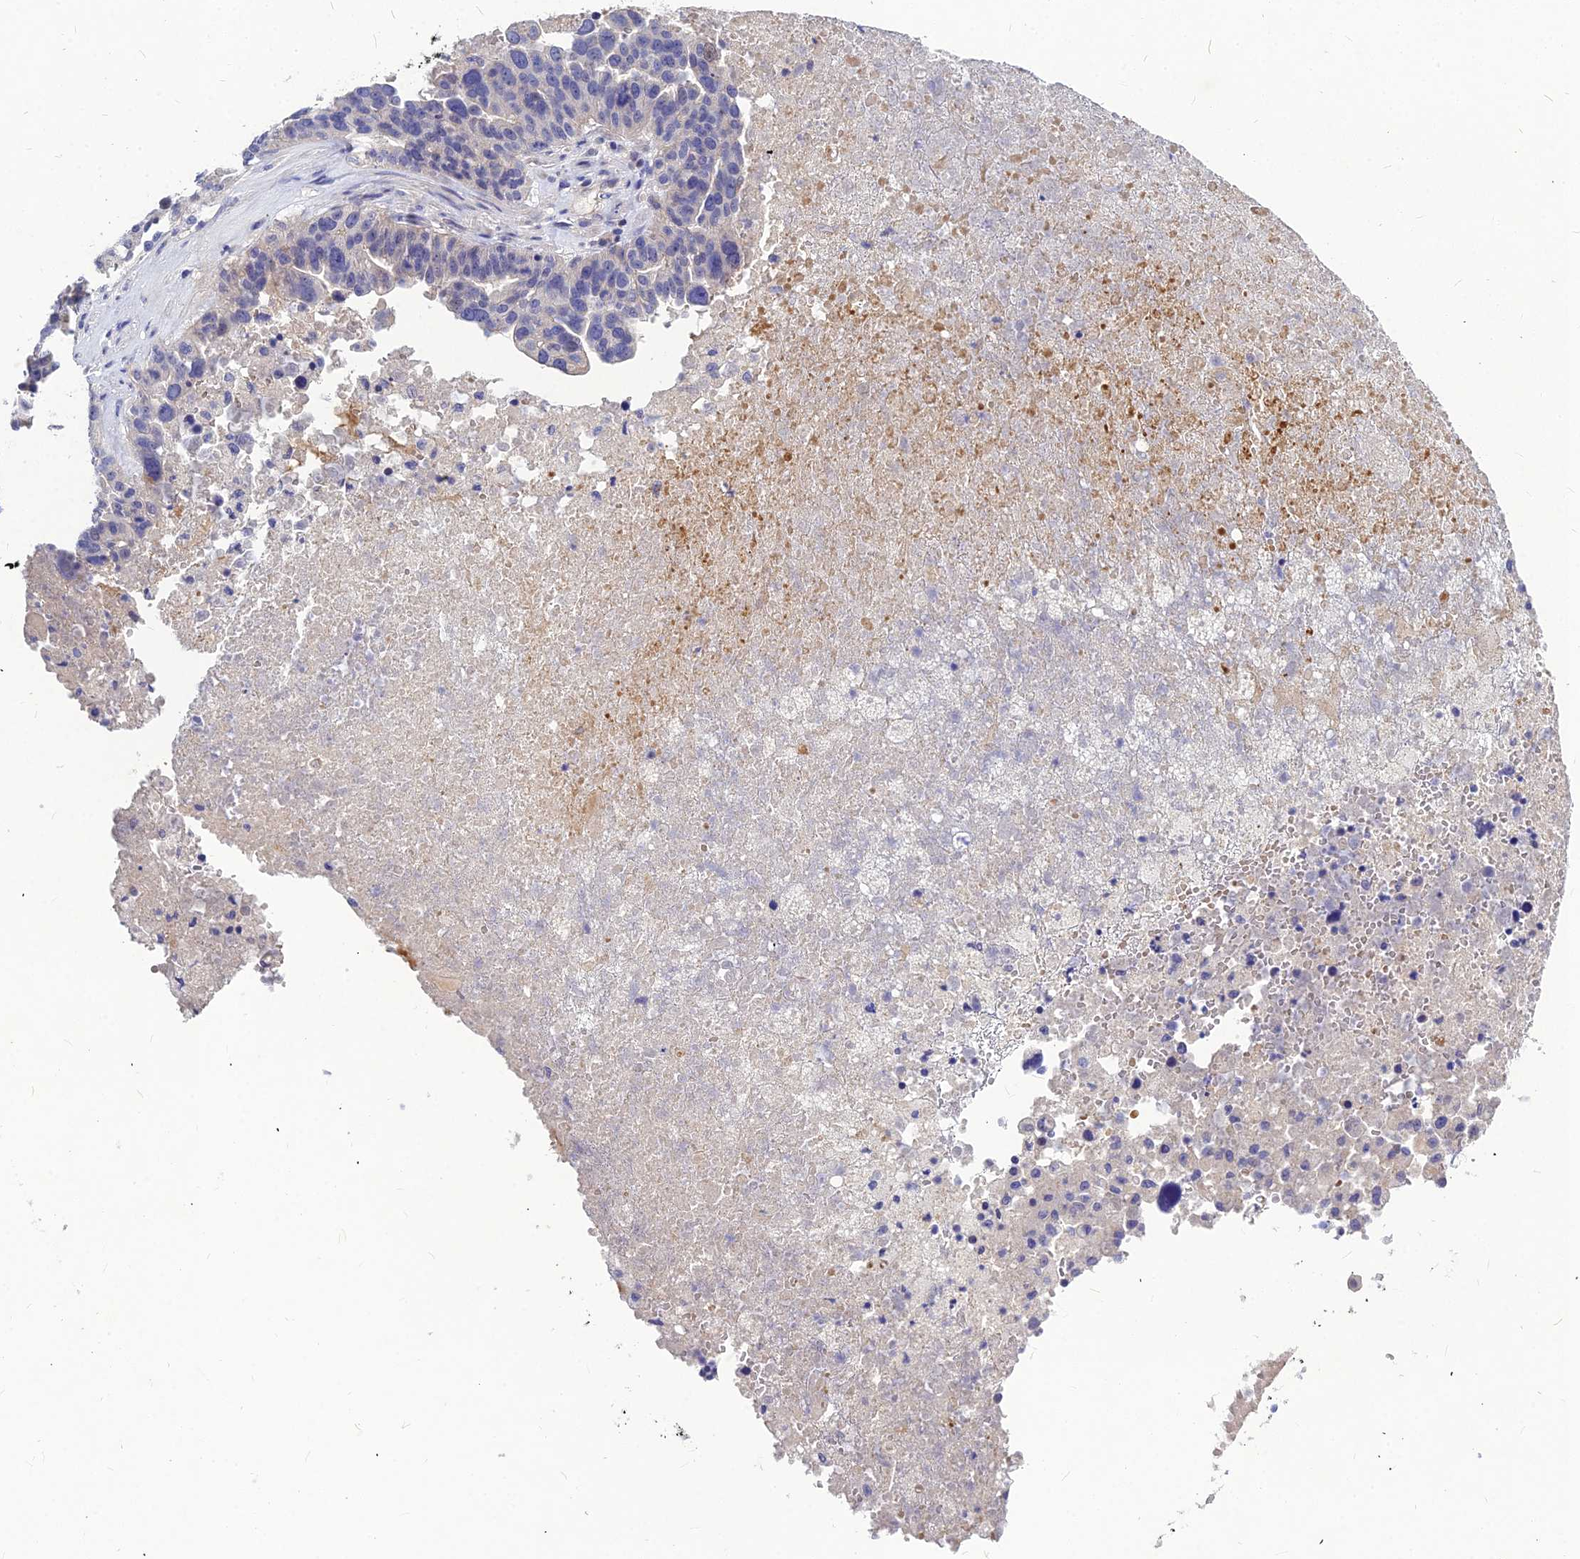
{"staining": {"intensity": "negative", "quantity": "none", "location": "none"}, "tissue": "ovarian cancer", "cell_type": "Tumor cells", "image_type": "cancer", "snomed": [{"axis": "morphology", "description": "Cystadenocarcinoma, serous, NOS"}, {"axis": "topography", "description": "Ovary"}], "caption": "The micrograph reveals no staining of tumor cells in ovarian cancer (serous cystadenocarcinoma). (DAB (3,3'-diaminobenzidine) immunohistochemistry with hematoxylin counter stain).", "gene": "DMRTA1", "patient": {"sex": "female", "age": 59}}